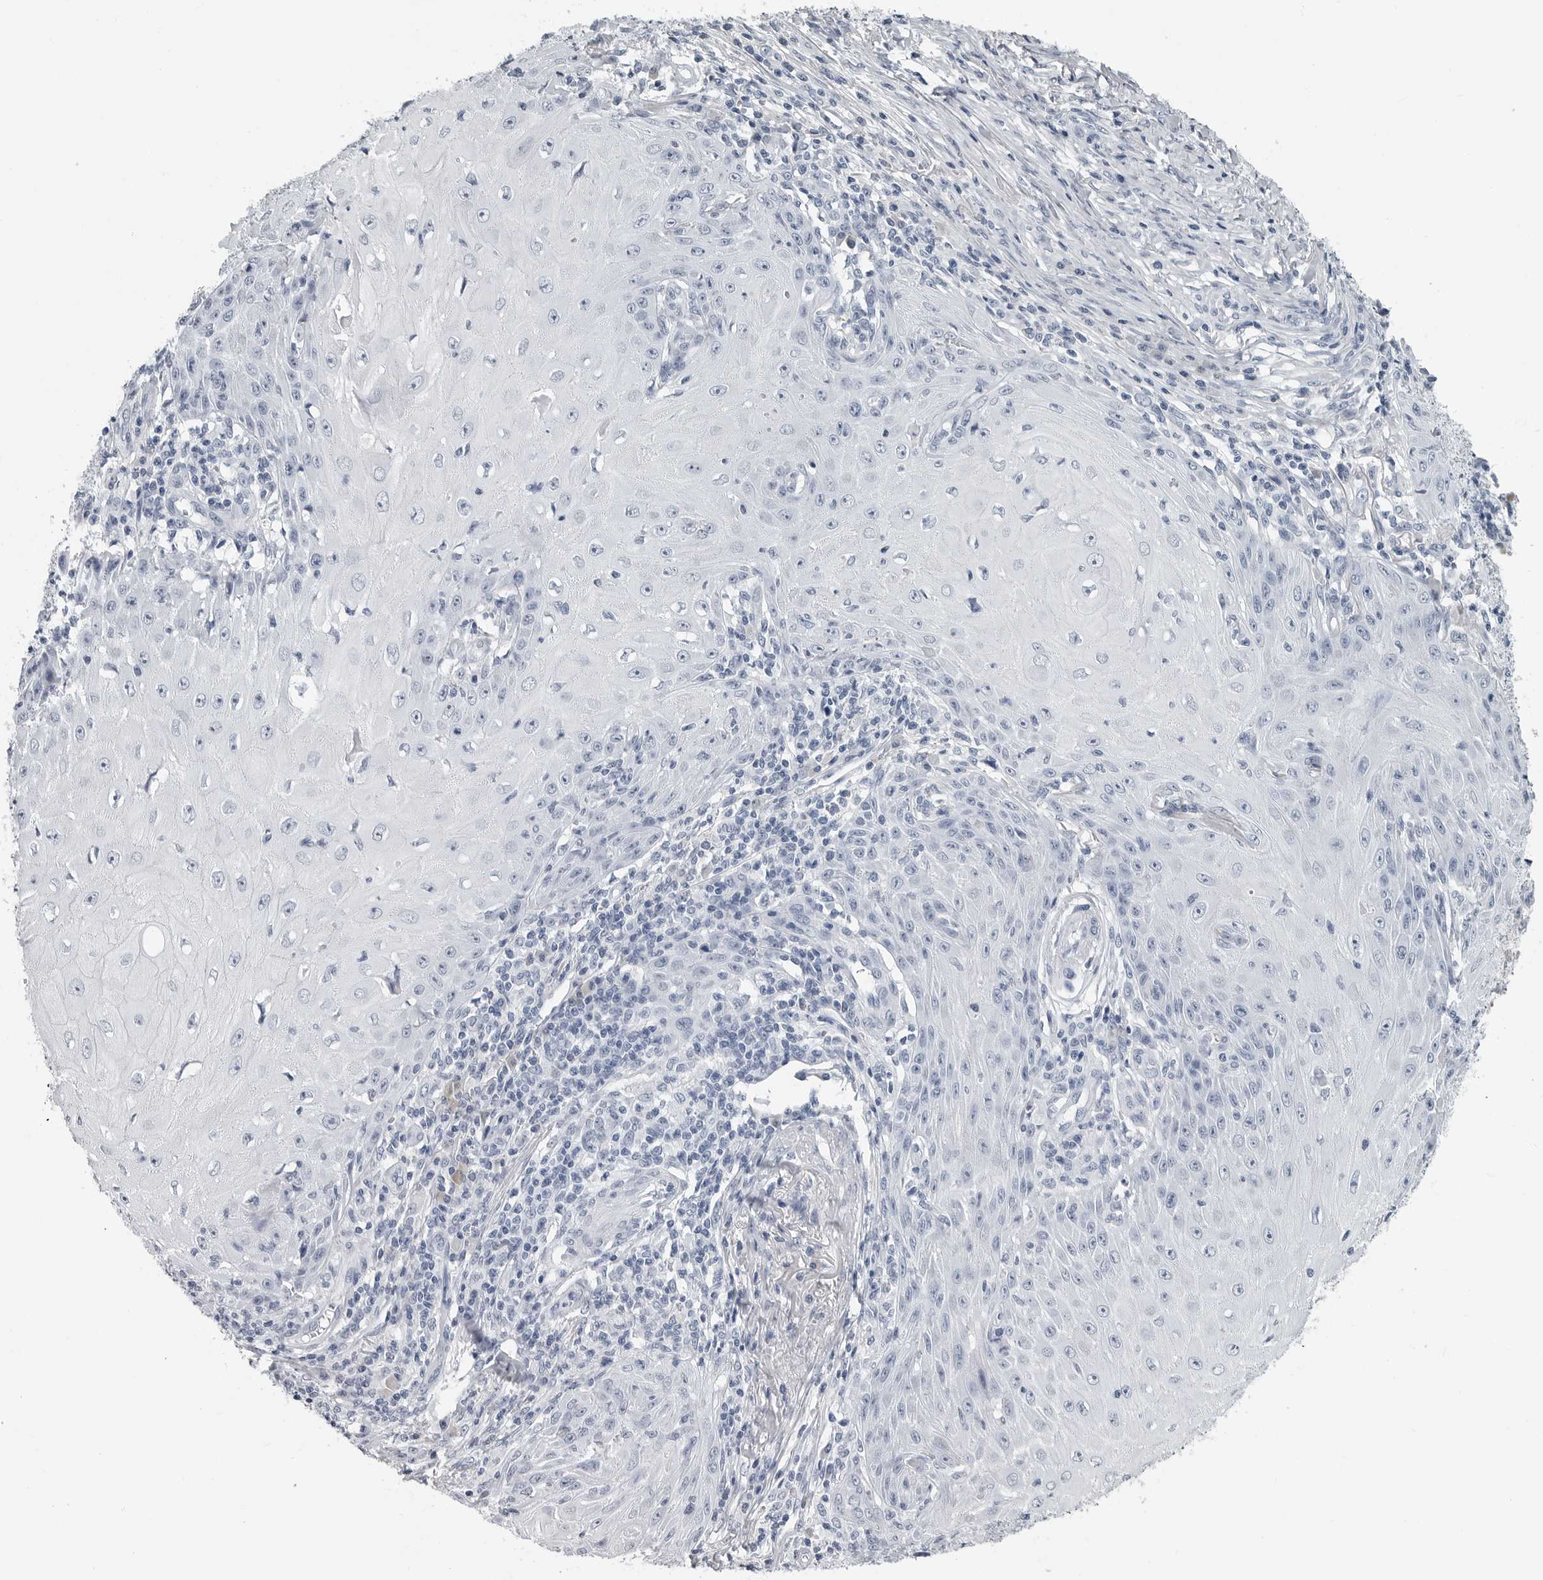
{"staining": {"intensity": "negative", "quantity": "none", "location": "none"}, "tissue": "skin cancer", "cell_type": "Tumor cells", "image_type": "cancer", "snomed": [{"axis": "morphology", "description": "Squamous cell carcinoma, NOS"}, {"axis": "topography", "description": "Skin"}], "caption": "High power microscopy image of an immunohistochemistry (IHC) histopathology image of squamous cell carcinoma (skin), revealing no significant positivity in tumor cells. (DAB IHC, high magnification).", "gene": "AMPD1", "patient": {"sex": "female", "age": 73}}